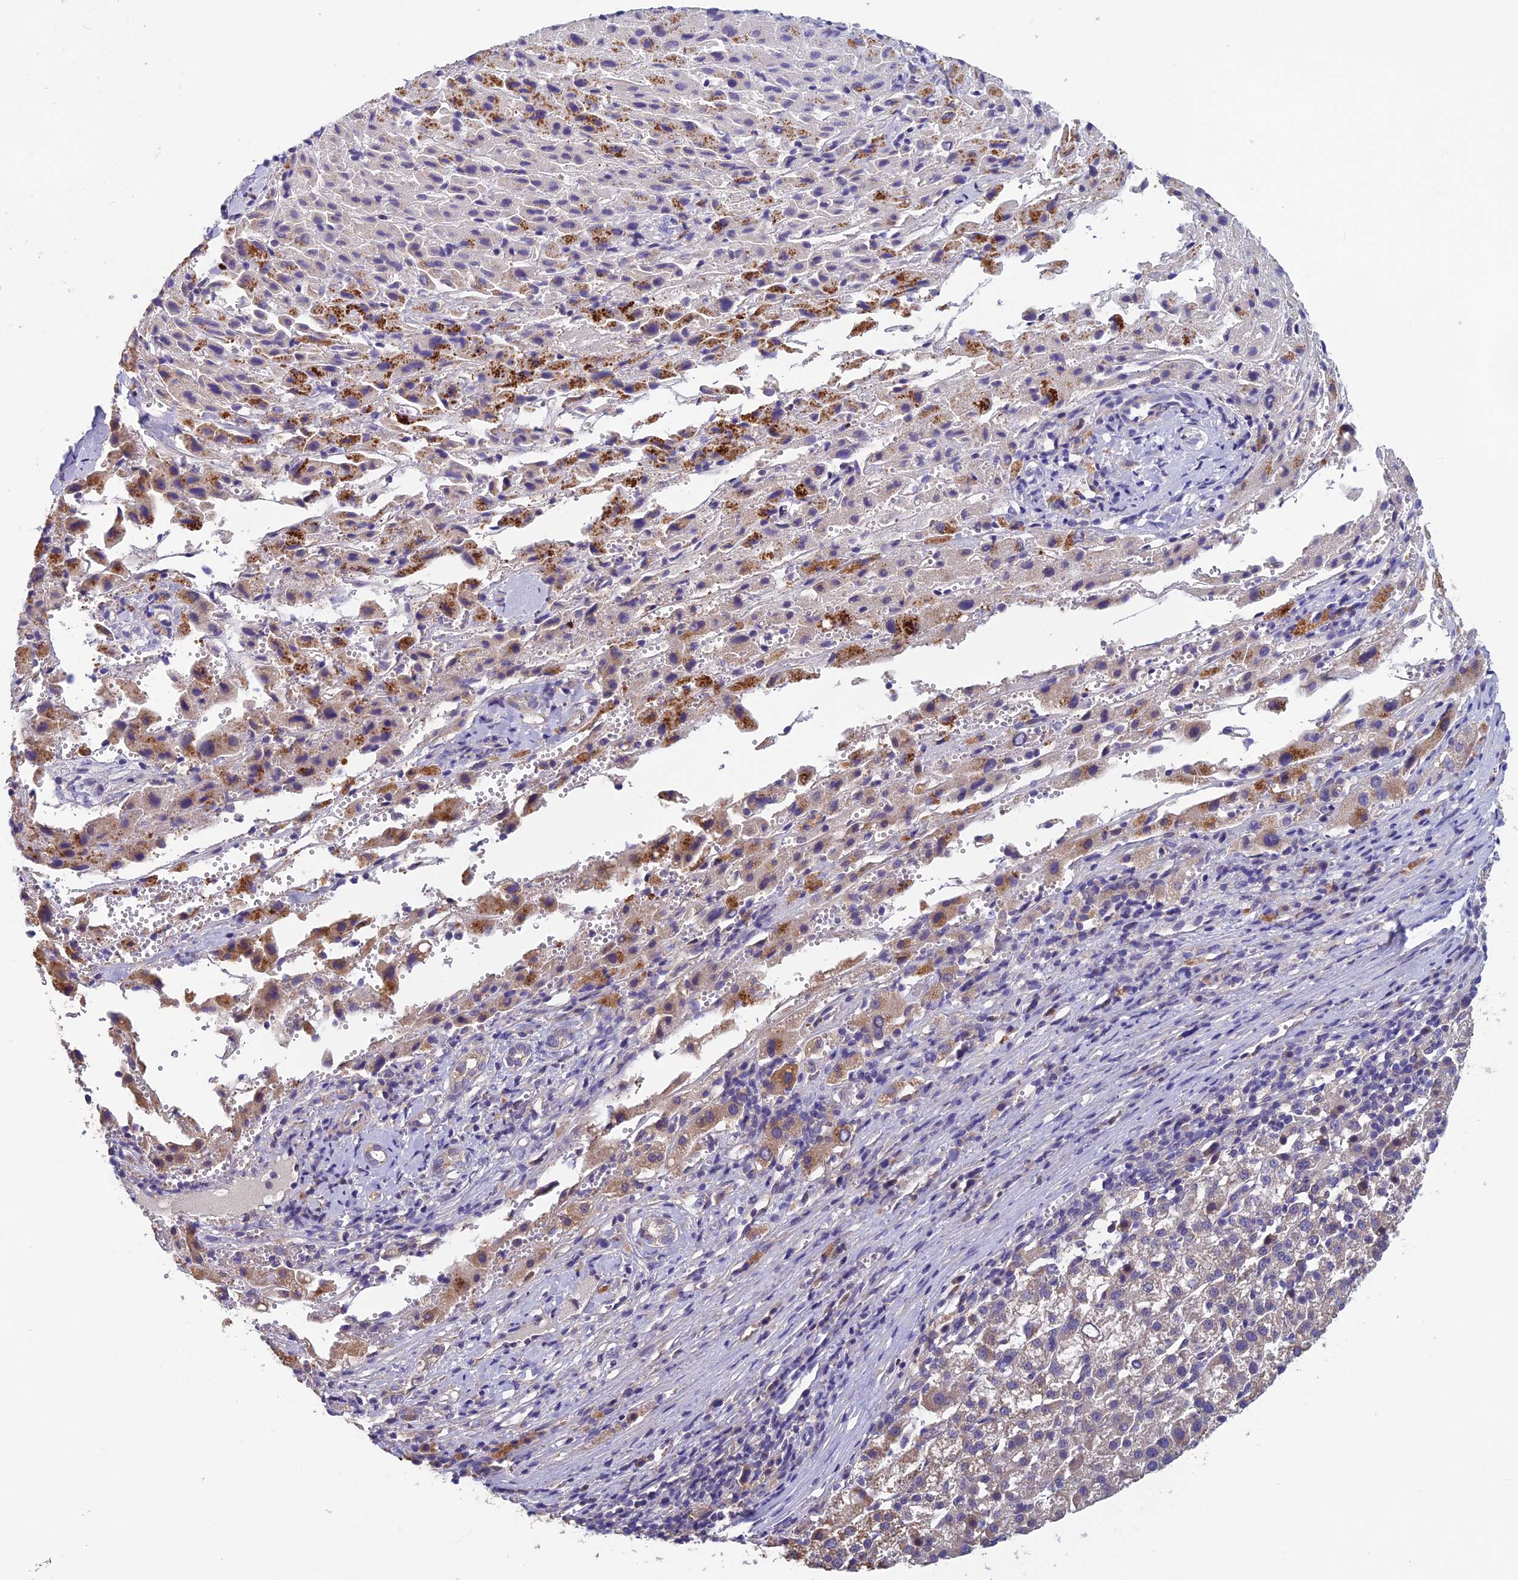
{"staining": {"intensity": "negative", "quantity": "none", "location": "none"}, "tissue": "liver cancer", "cell_type": "Tumor cells", "image_type": "cancer", "snomed": [{"axis": "morphology", "description": "Carcinoma, Hepatocellular, NOS"}, {"axis": "topography", "description": "Liver"}], "caption": "DAB (3,3'-diaminobenzidine) immunohistochemical staining of human liver cancer (hepatocellular carcinoma) exhibits no significant positivity in tumor cells. Nuclei are stained in blue.", "gene": "HECA", "patient": {"sex": "female", "age": 58}}